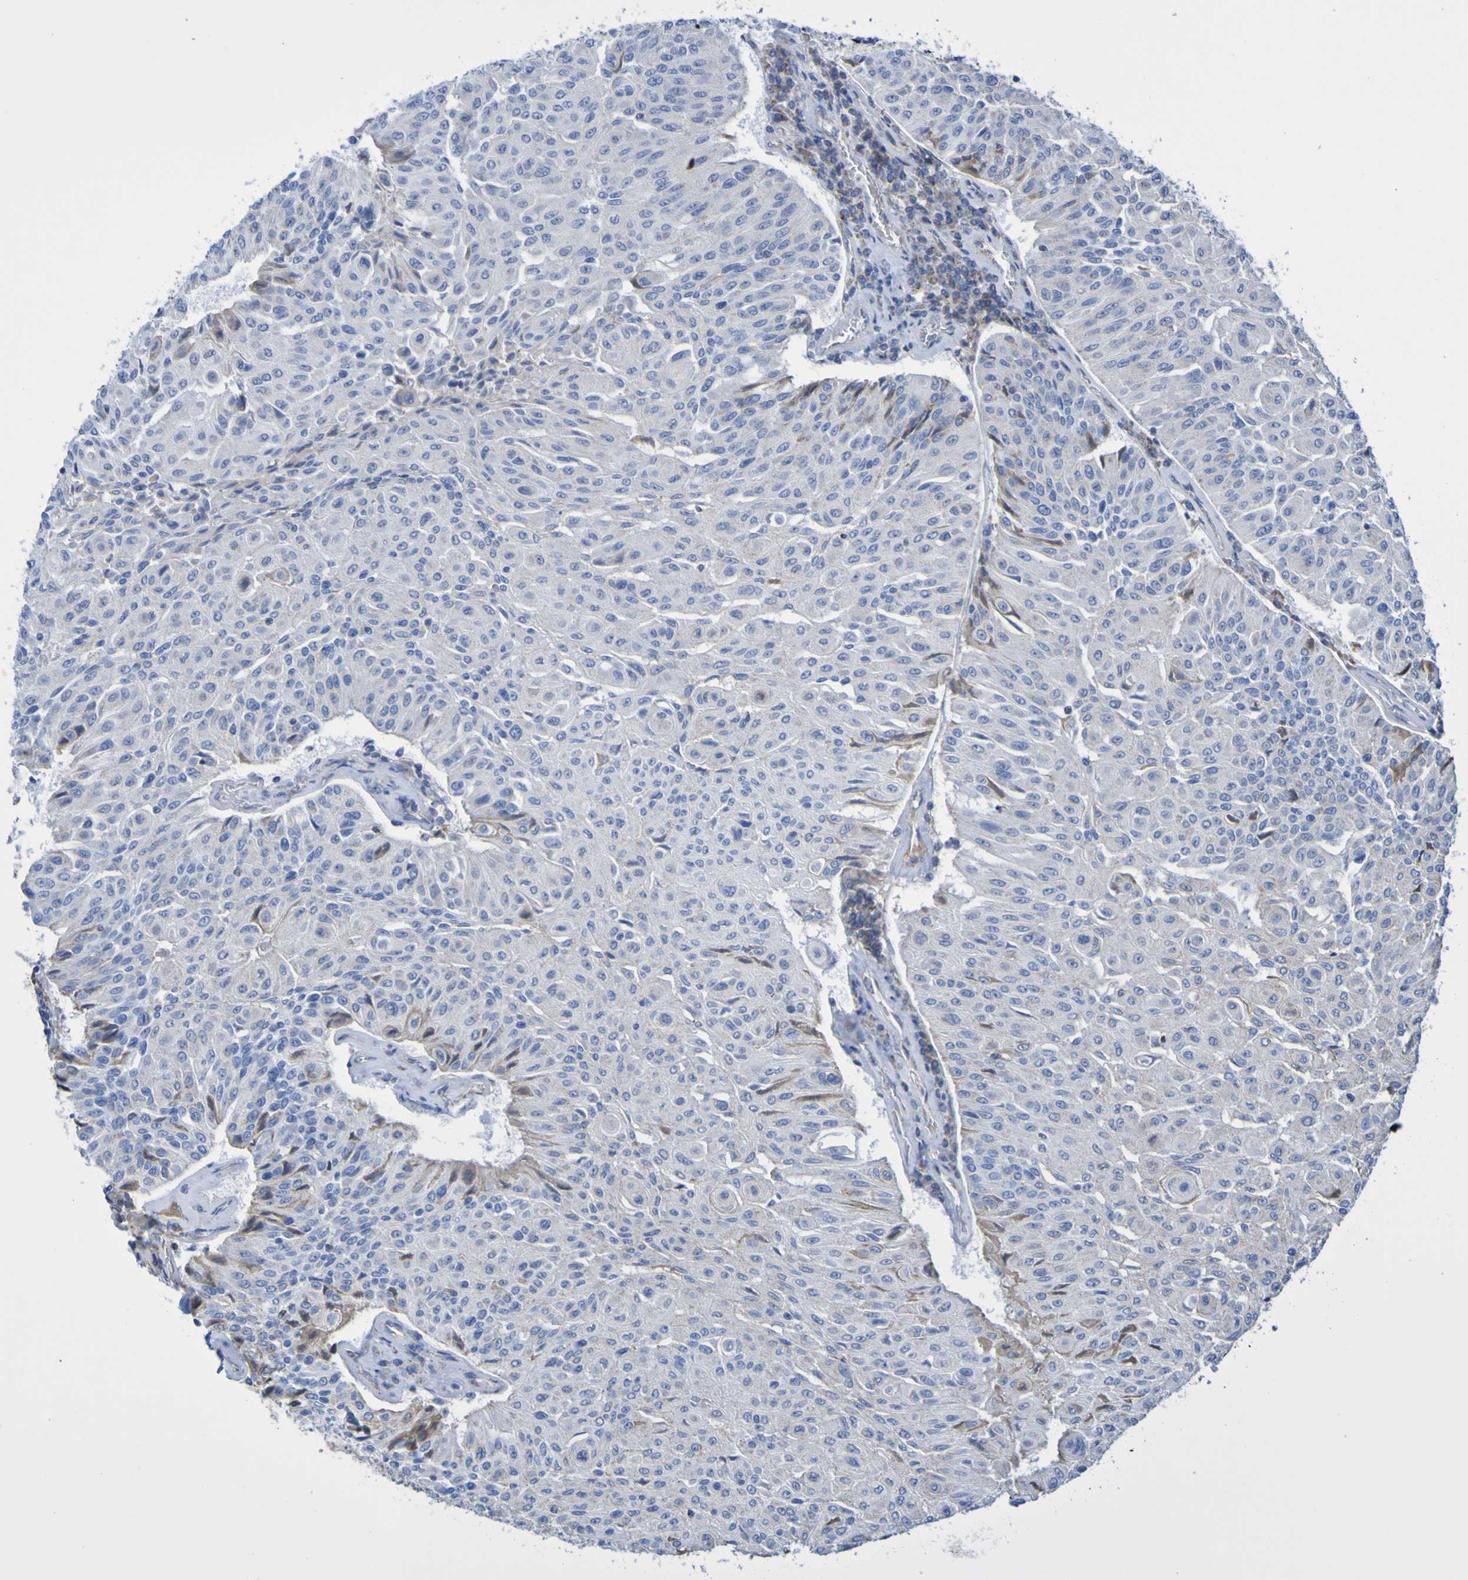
{"staining": {"intensity": "weak", "quantity": "<25%", "location": "cytoplasmic/membranous"}, "tissue": "urothelial cancer", "cell_type": "Tumor cells", "image_type": "cancer", "snomed": [{"axis": "morphology", "description": "Urothelial carcinoma, High grade"}, {"axis": "topography", "description": "Urinary bladder"}], "caption": "High power microscopy image of an immunohistochemistry (IHC) micrograph of urothelial carcinoma (high-grade), revealing no significant staining in tumor cells. (Brightfield microscopy of DAB IHC at high magnification).", "gene": "CNTN2", "patient": {"sex": "male", "age": 66}}